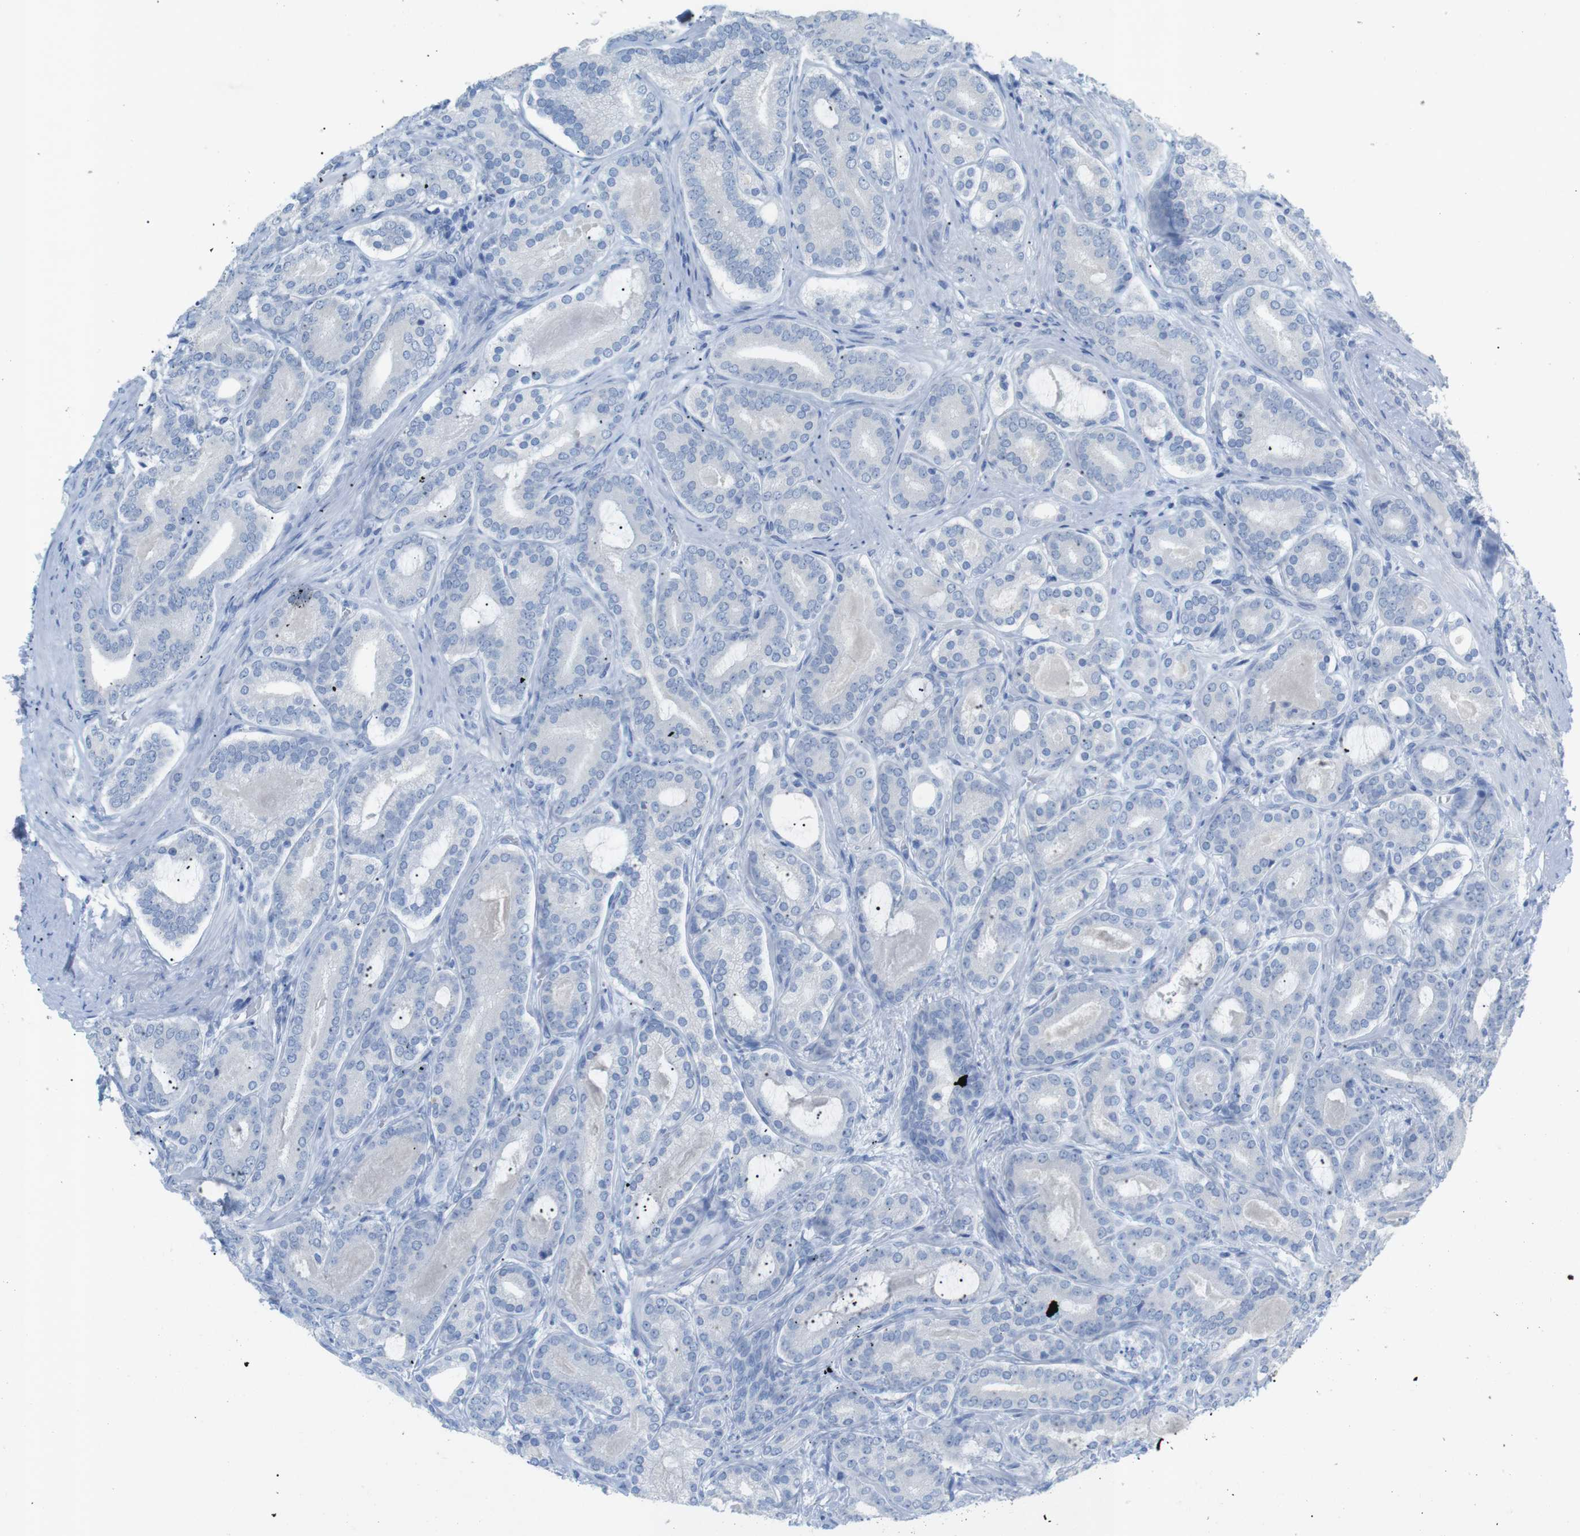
{"staining": {"intensity": "negative", "quantity": "none", "location": "none"}, "tissue": "prostate cancer", "cell_type": "Tumor cells", "image_type": "cancer", "snomed": [{"axis": "morphology", "description": "Adenocarcinoma, High grade"}, {"axis": "topography", "description": "Prostate"}], "caption": "A high-resolution histopathology image shows immunohistochemistry (IHC) staining of high-grade adenocarcinoma (prostate), which shows no significant positivity in tumor cells.", "gene": "SALL4", "patient": {"sex": "male", "age": 60}}